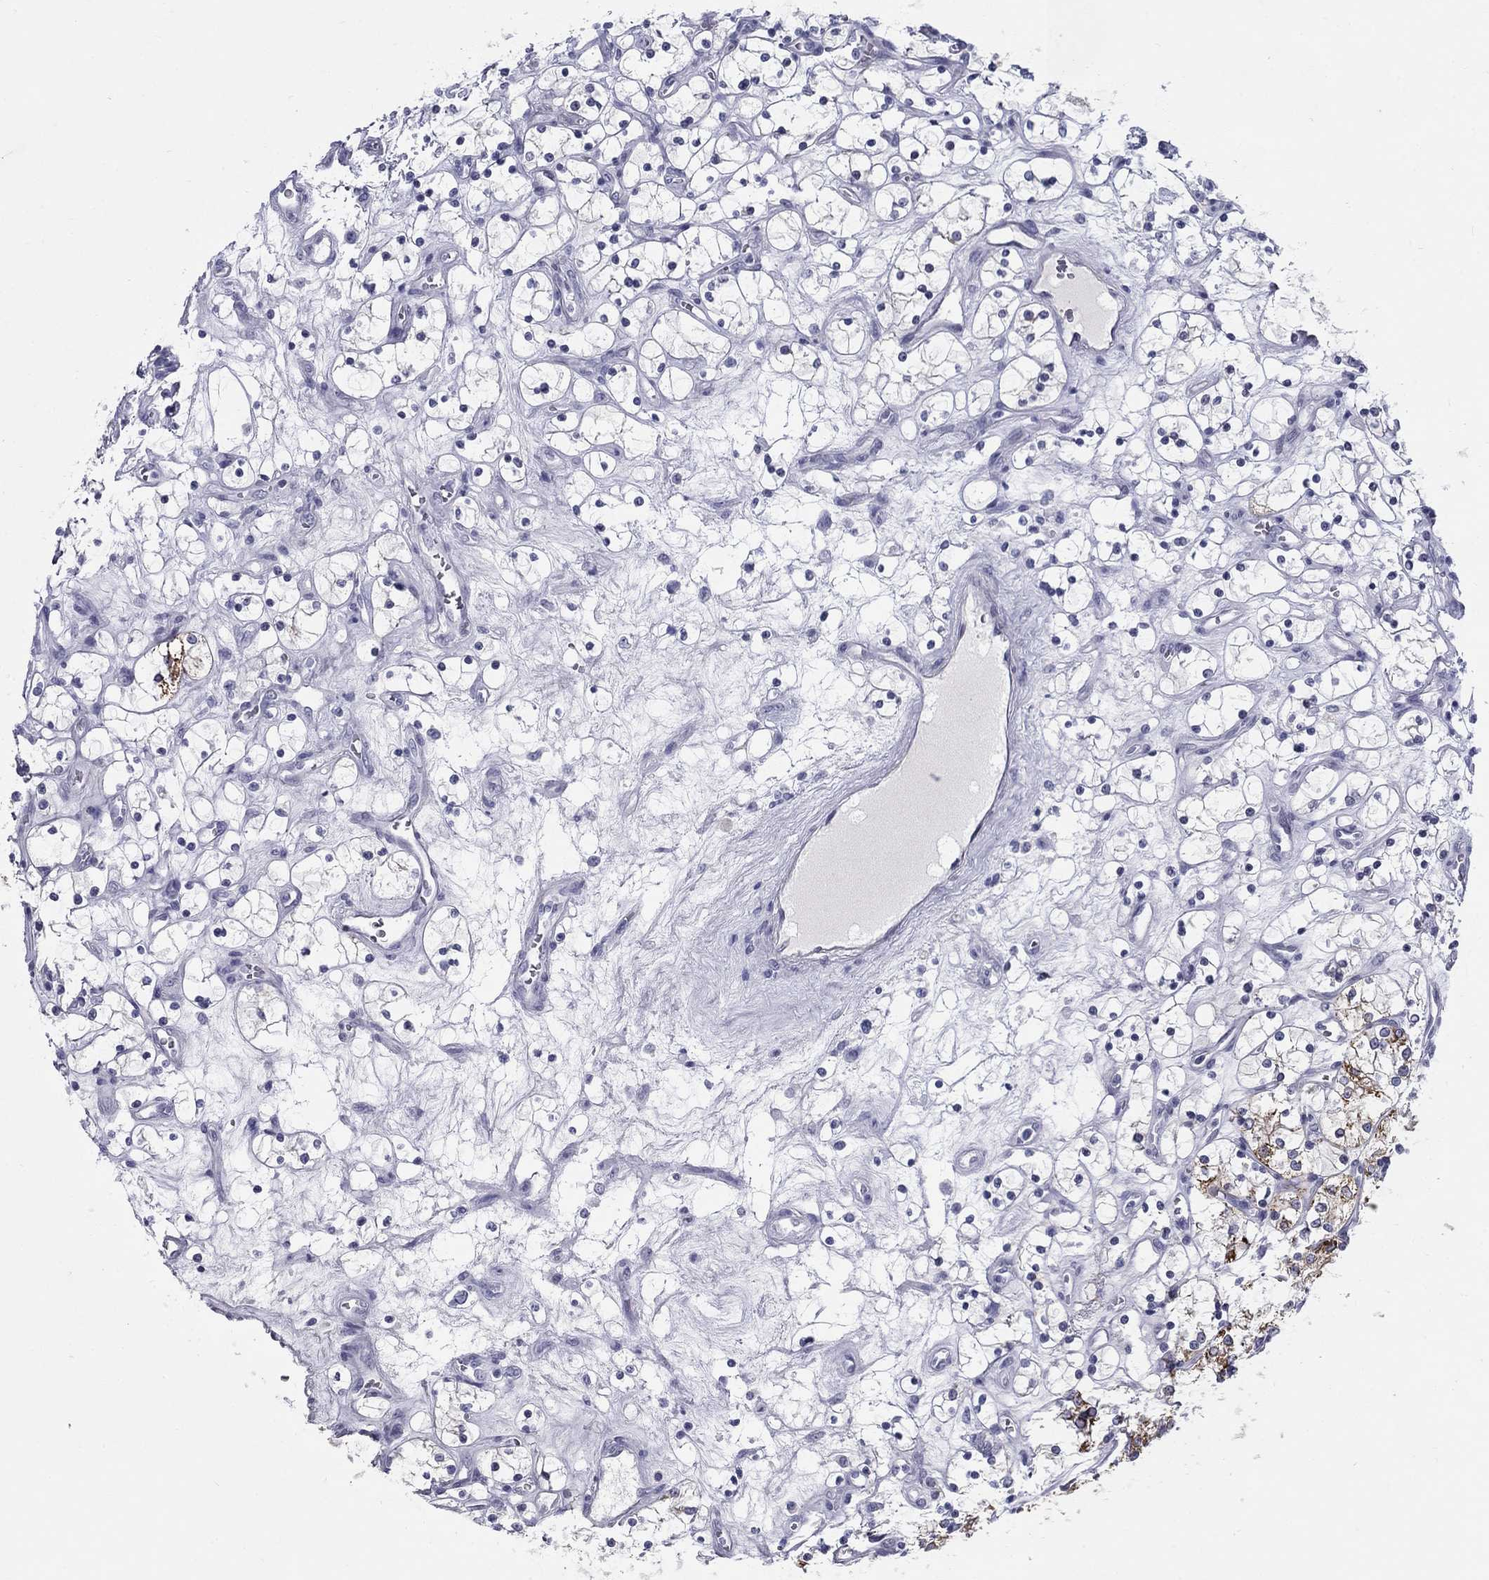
{"staining": {"intensity": "strong", "quantity": "<25%", "location": "cytoplasmic/membranous"}, "tissue": "renal cancer", "cell_type": "Tumor cells", "image_type": "cancer", "snomed": [{"axis": "morphology", "description": "Adenocarcinoma, NOS"}, {"axis": "topography", "description": "Kidney"}], "caption": "Tumor cells demonstrate medium levels of strong cytoplasmic/membranous staining in approximately <25% of cells in human renal cancer (adenocarcinoma).", "gene": "C4orf19", "patient": {"sex": "female", "age": 69}}